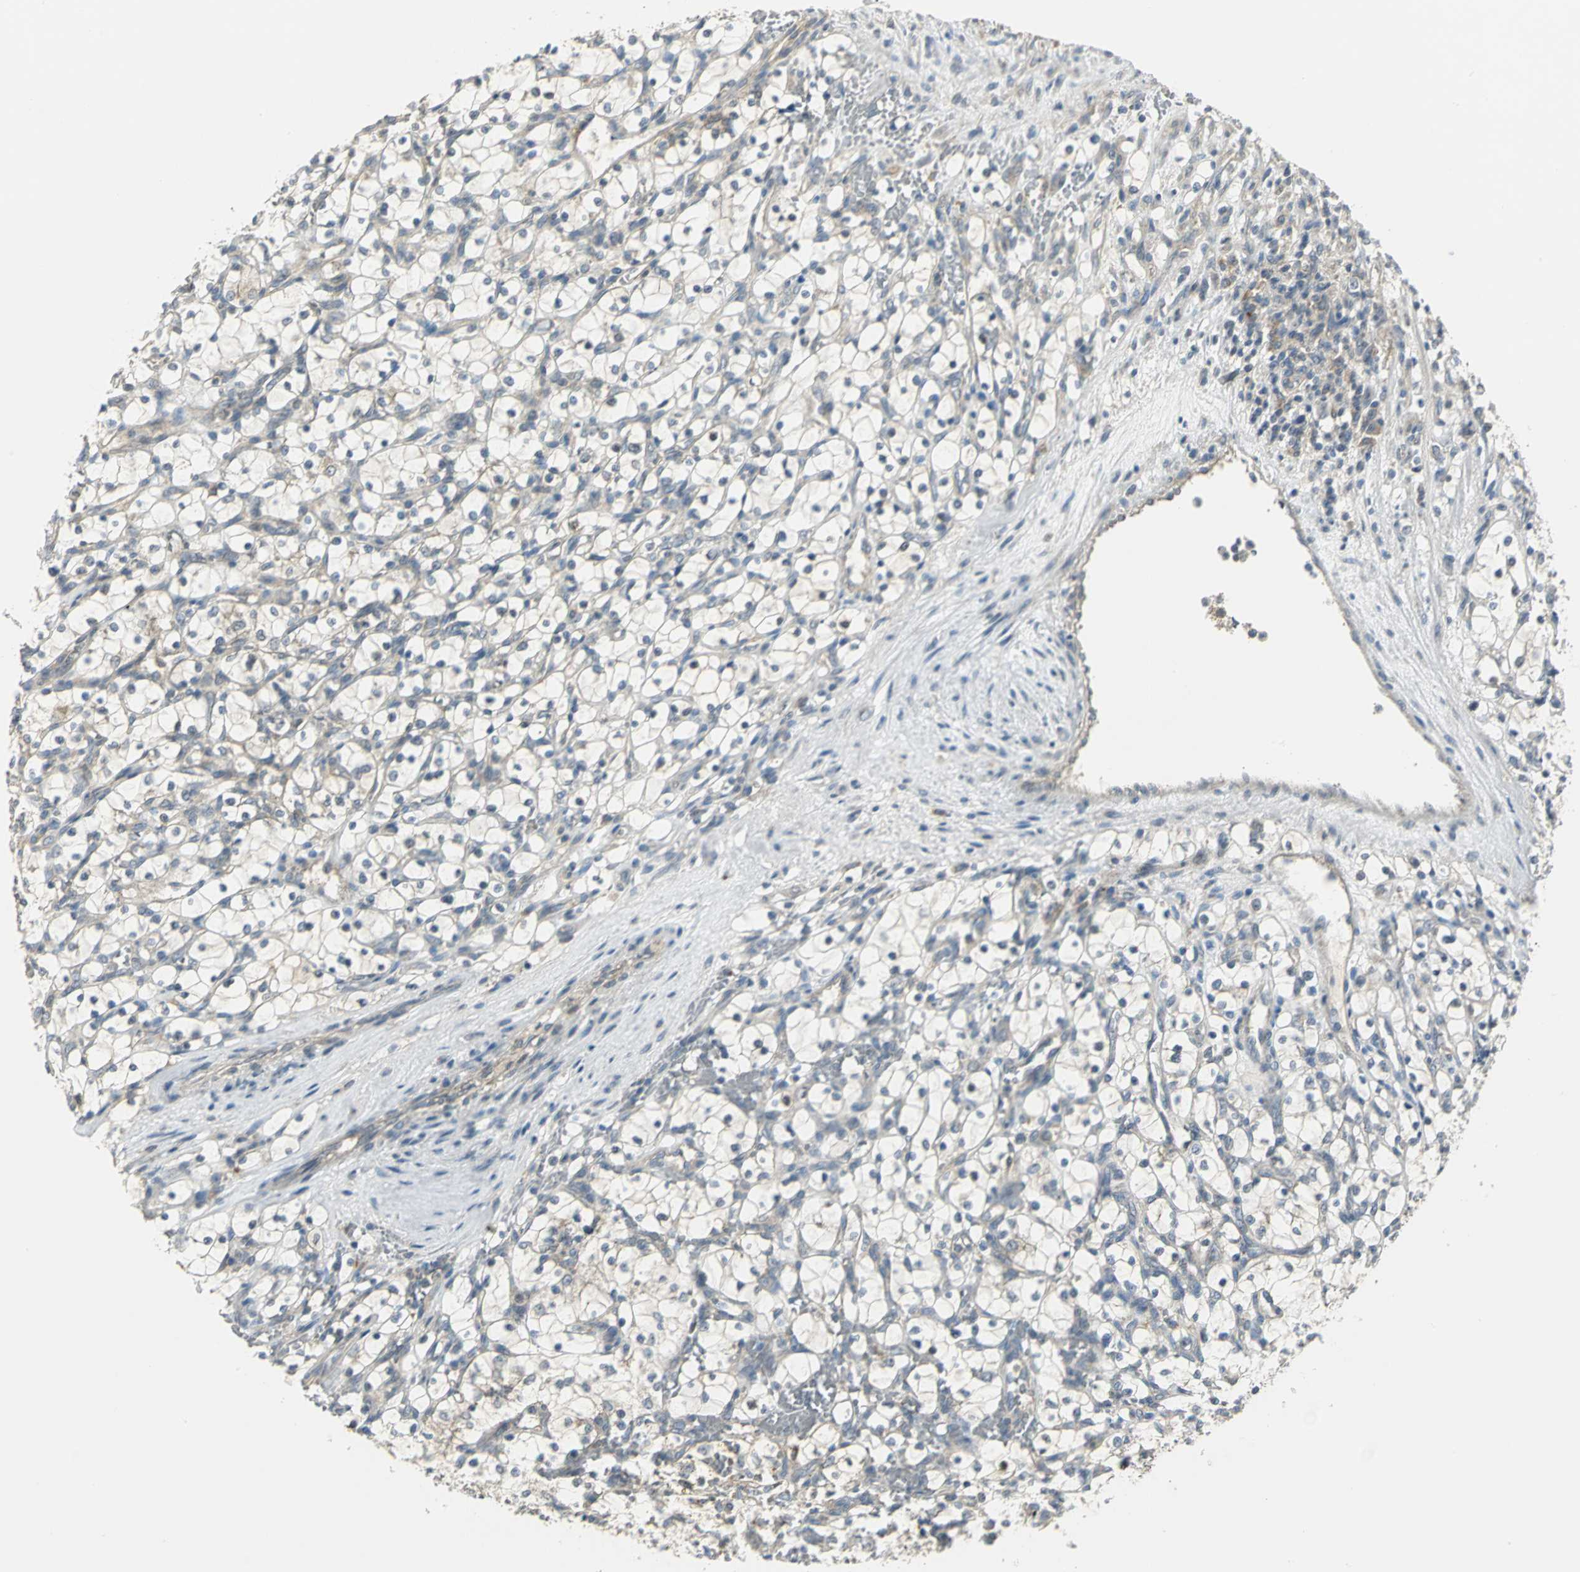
{"staining": {"intensity": "weak", "quantity": "<25%", "location": "cytoplasmic/membranous"}, "tissue": "renal cancer", "cell_type": "Tumor cells", "image_type": "cancer", "snomed": [{"axis": "morphology", "description": "Adenocarcinoma, NOS"}, {"axis": "topography", "description": "Kidney"}], "caption": "The immunohistochemistry photomicrograph has no significant expression in tumor cells of renal cancer tissue.", "gene": "MAPK8IP3", "patient": {"sex": "female", "age": 69}}